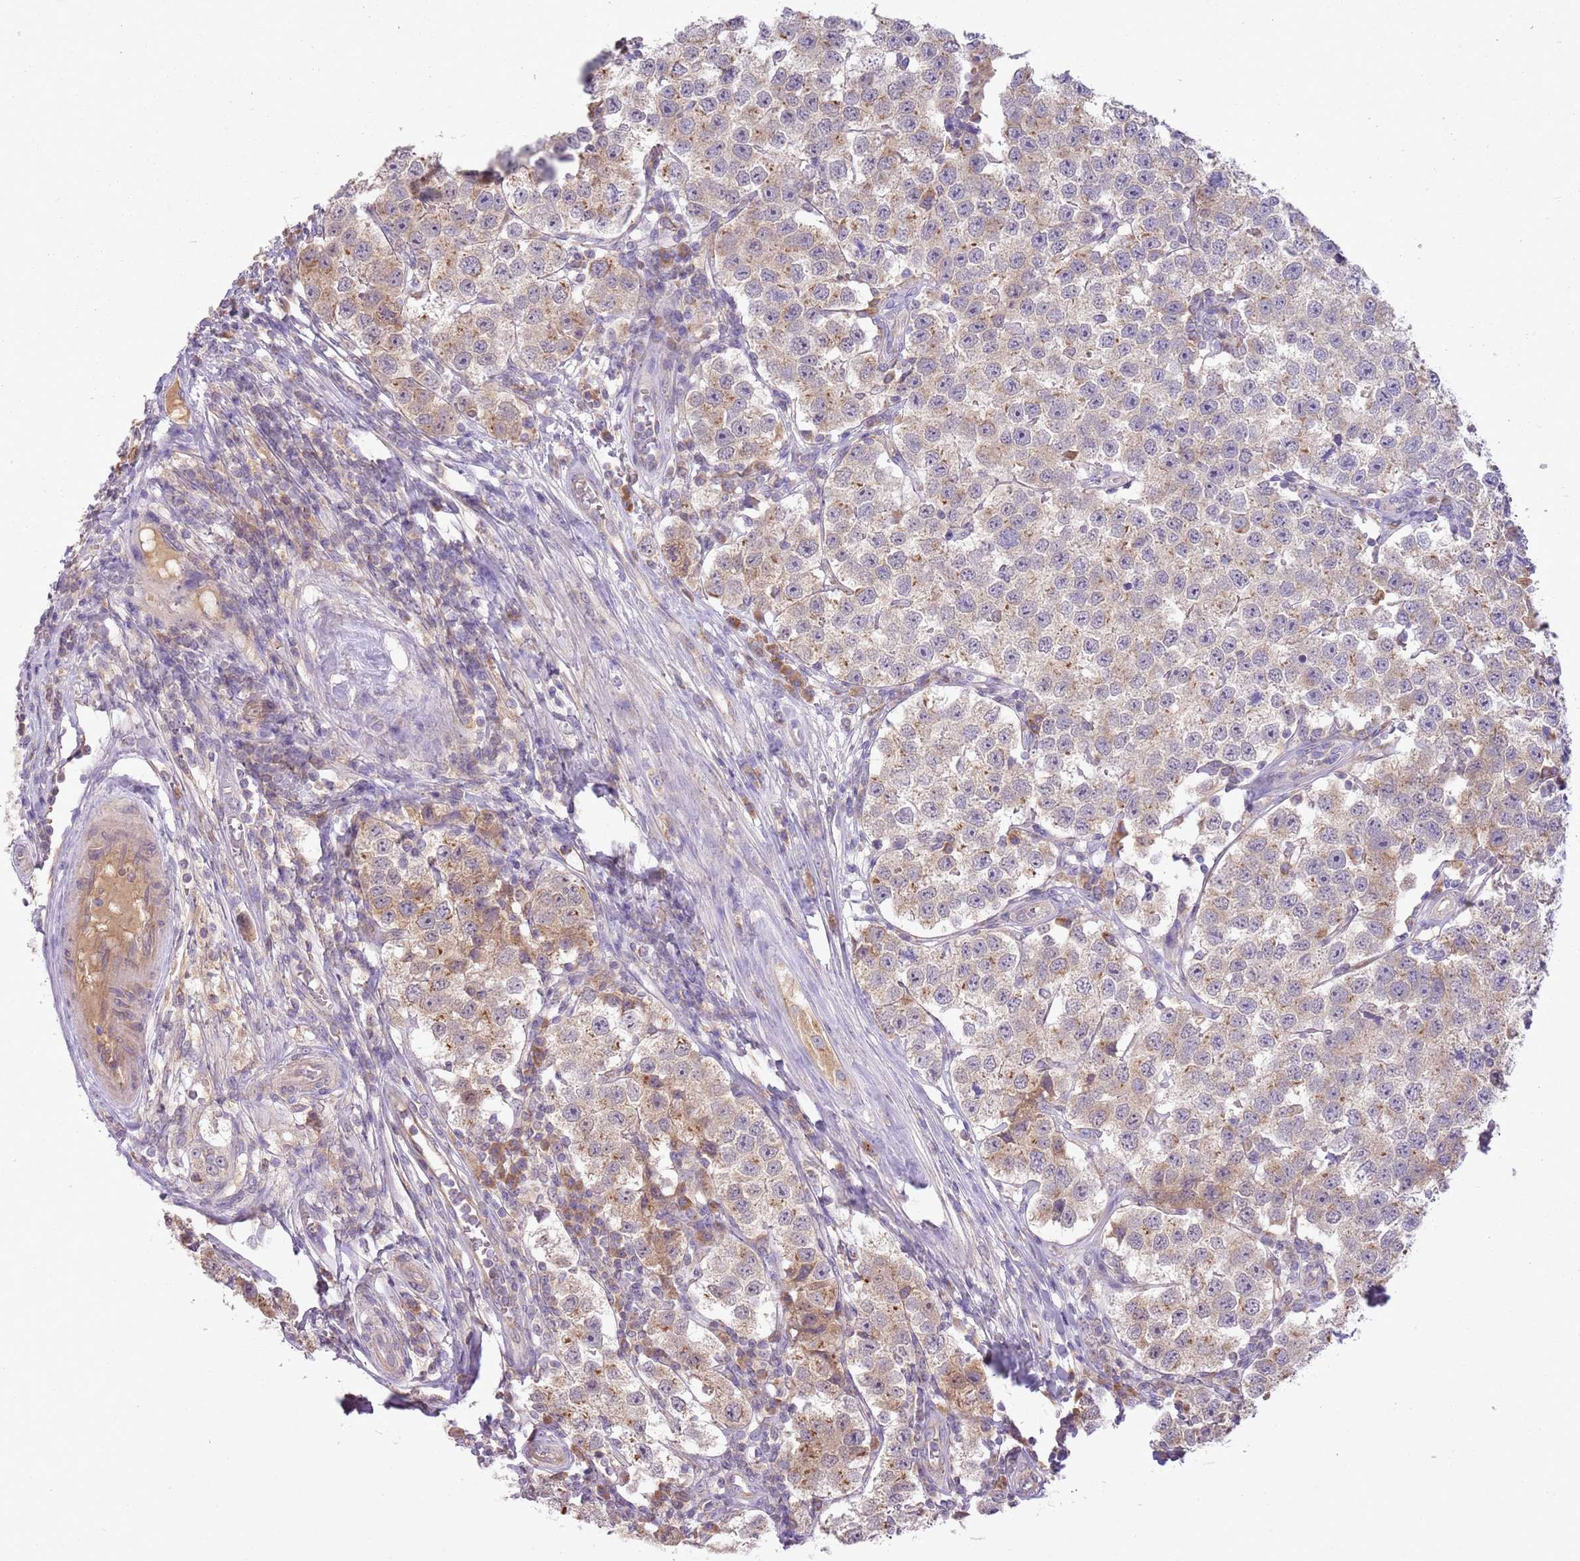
{"staining": {"intensity": "weak", "quantity": "25%-75%", "location": "cytoplasmic/membranous"}, "tissue": "testis cancer", "cell_type": "Tumor cells", "image_type": "cancer", "snomed": [{"axis": "morphology", "description": "Seminoma, NOS"}, {"axis": "topography", "description": "Testis"}], "caption": "This photomicrograph shows testis cancer (seminoma) stained with immunohistochemistry to label a protein in brown. The cytoplasmic/membranous of tumor cells show weak positivity for the protein. Nuclei are counter-stained blue.", "gene": "SKOR2", "patient": {"sex": "male", "age": 34}}